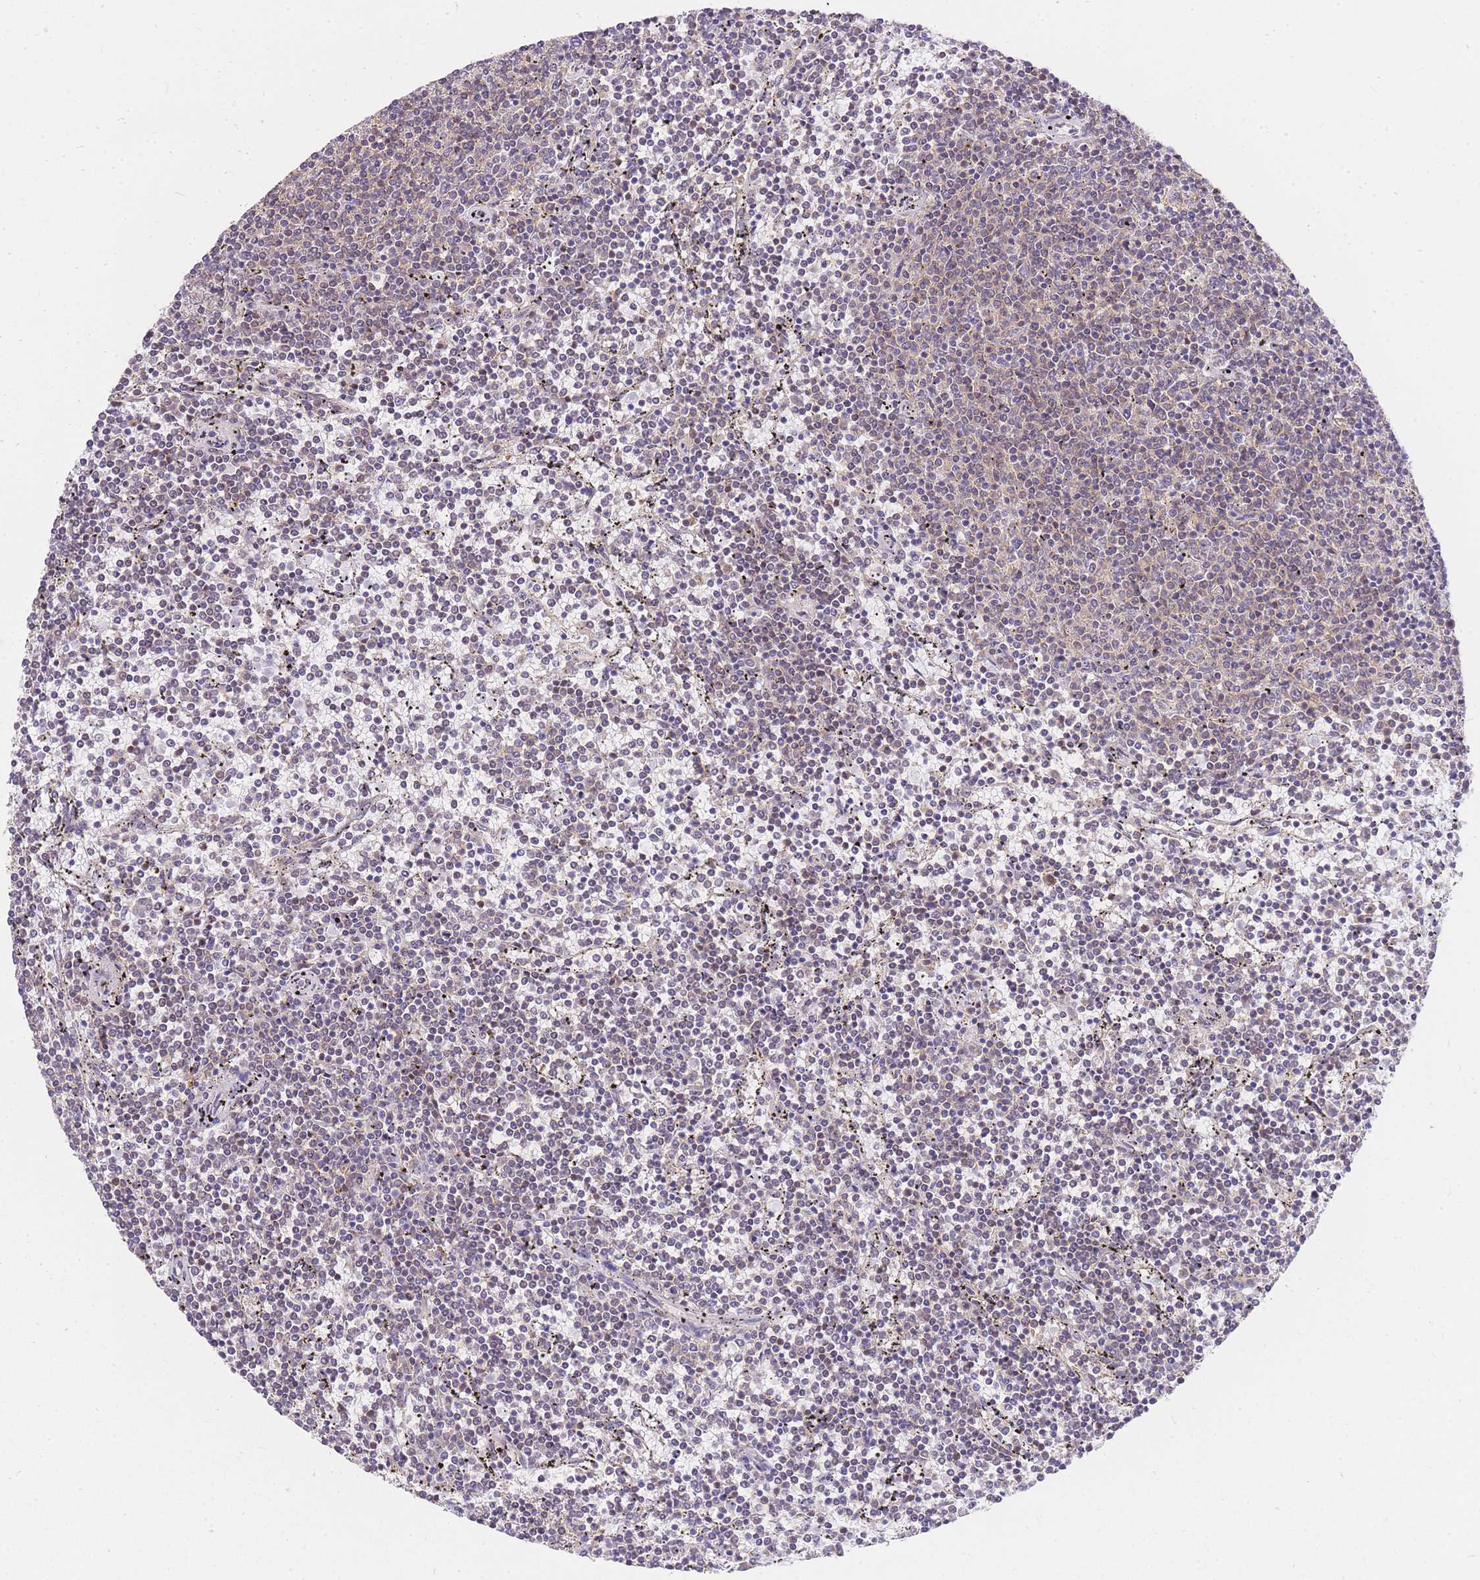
{"staining": {"intensity": "weak", "quantity": "<25%", "location": "cytoplasmic/membranous"}, "tissue": "lymphoma", "cell_type": "Tumor cells", "image_type": "cancer", "snomed": [{"axis": "morphology", "description": "Malignant lymphoma, non-Hodgkin's type, Low grade"}, {"axis": "topography", "description": "Spleen"}], "caption": "Tumor cells are negative for protein expression in human lymphoma.", "gene": "UBXN7", "patient": {"sex": "female", "age": 50}}